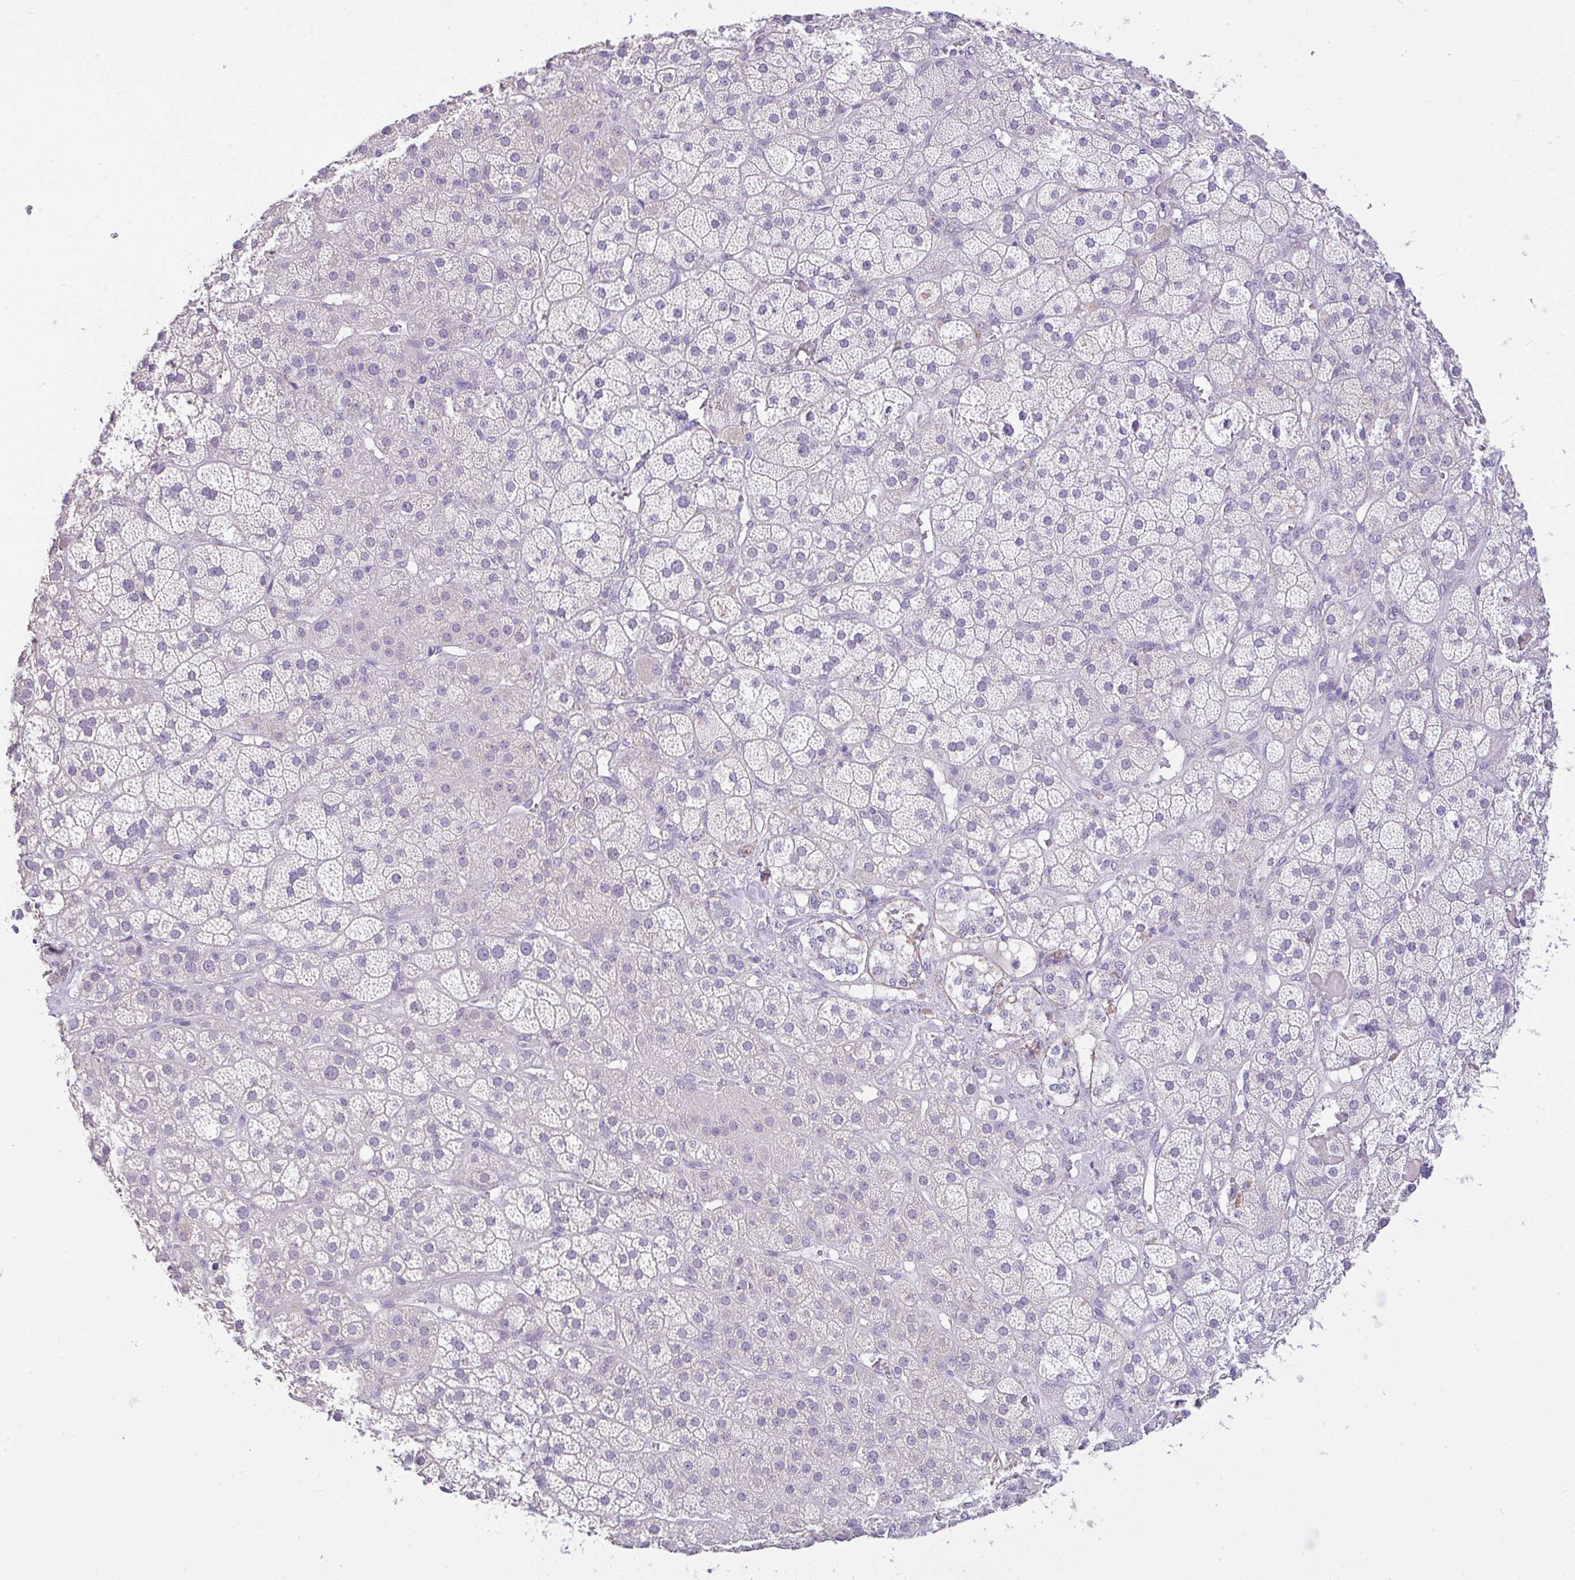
{"staining": {"intensity": "negative", "quantity": "none", "location": "none"}, "tissue": "adrenal gland", "cell_type": "Glandular cells", "image_type": "normal", "snomed": [{"axis": "morphology", "description": "Normal tissue, NOS"}, {"axis": "topography", "description": "Adrenal gland"}], "caption": "Immunohistochemistry (IHC) of unremarkable adrenal gland exhibits no staining in glandular cells. (Immunohistochemistry (IHC), brightfield microscopy, high magnification).", "gene": "CTU1", "patient": {"sex": "male", "age": 57}}